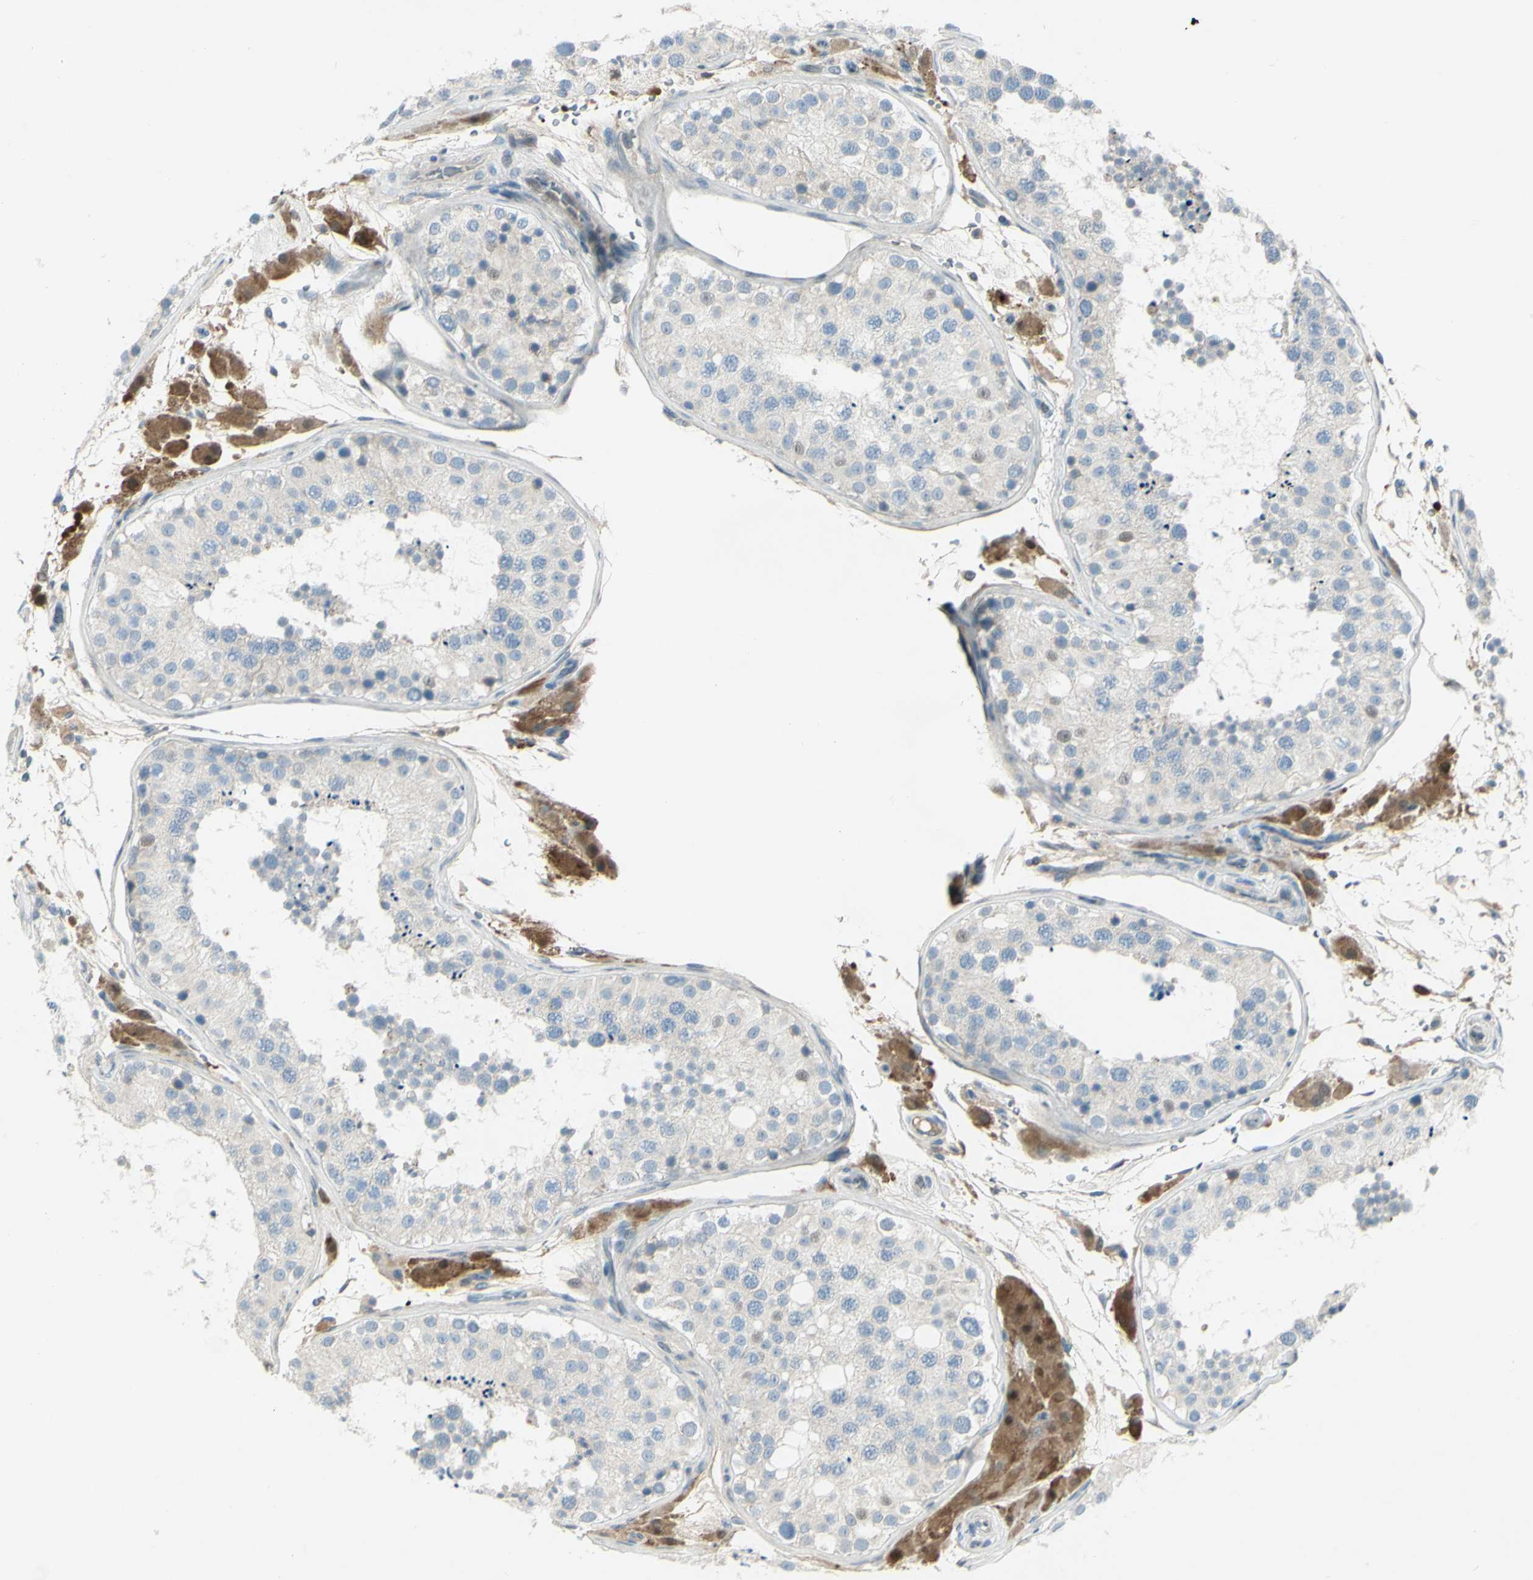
{"staining": {"intensity": "negative", "quantity": "none", "location": "none"}, "tissue": "testis", "cell_type": "Cells in seminiferous ducts", "image_type": "normal", "snomed": [{"axis": "morphology", "description": "Normal tissue, NOS"}, {"axis": "topography", "description": "Testis"}, {"axis": "topography", "description": "Epididymis"}], "caption": "Immunohistochemistry (IHC) histopathology image of normal testis: human testis stained with DAB (3,3'-diaminobenzidine) demonstrates no significant protein staining in cells in seminiferous ducts.", "gene": "C1orf159", "patient": {"sex": "male", "age": 26}}